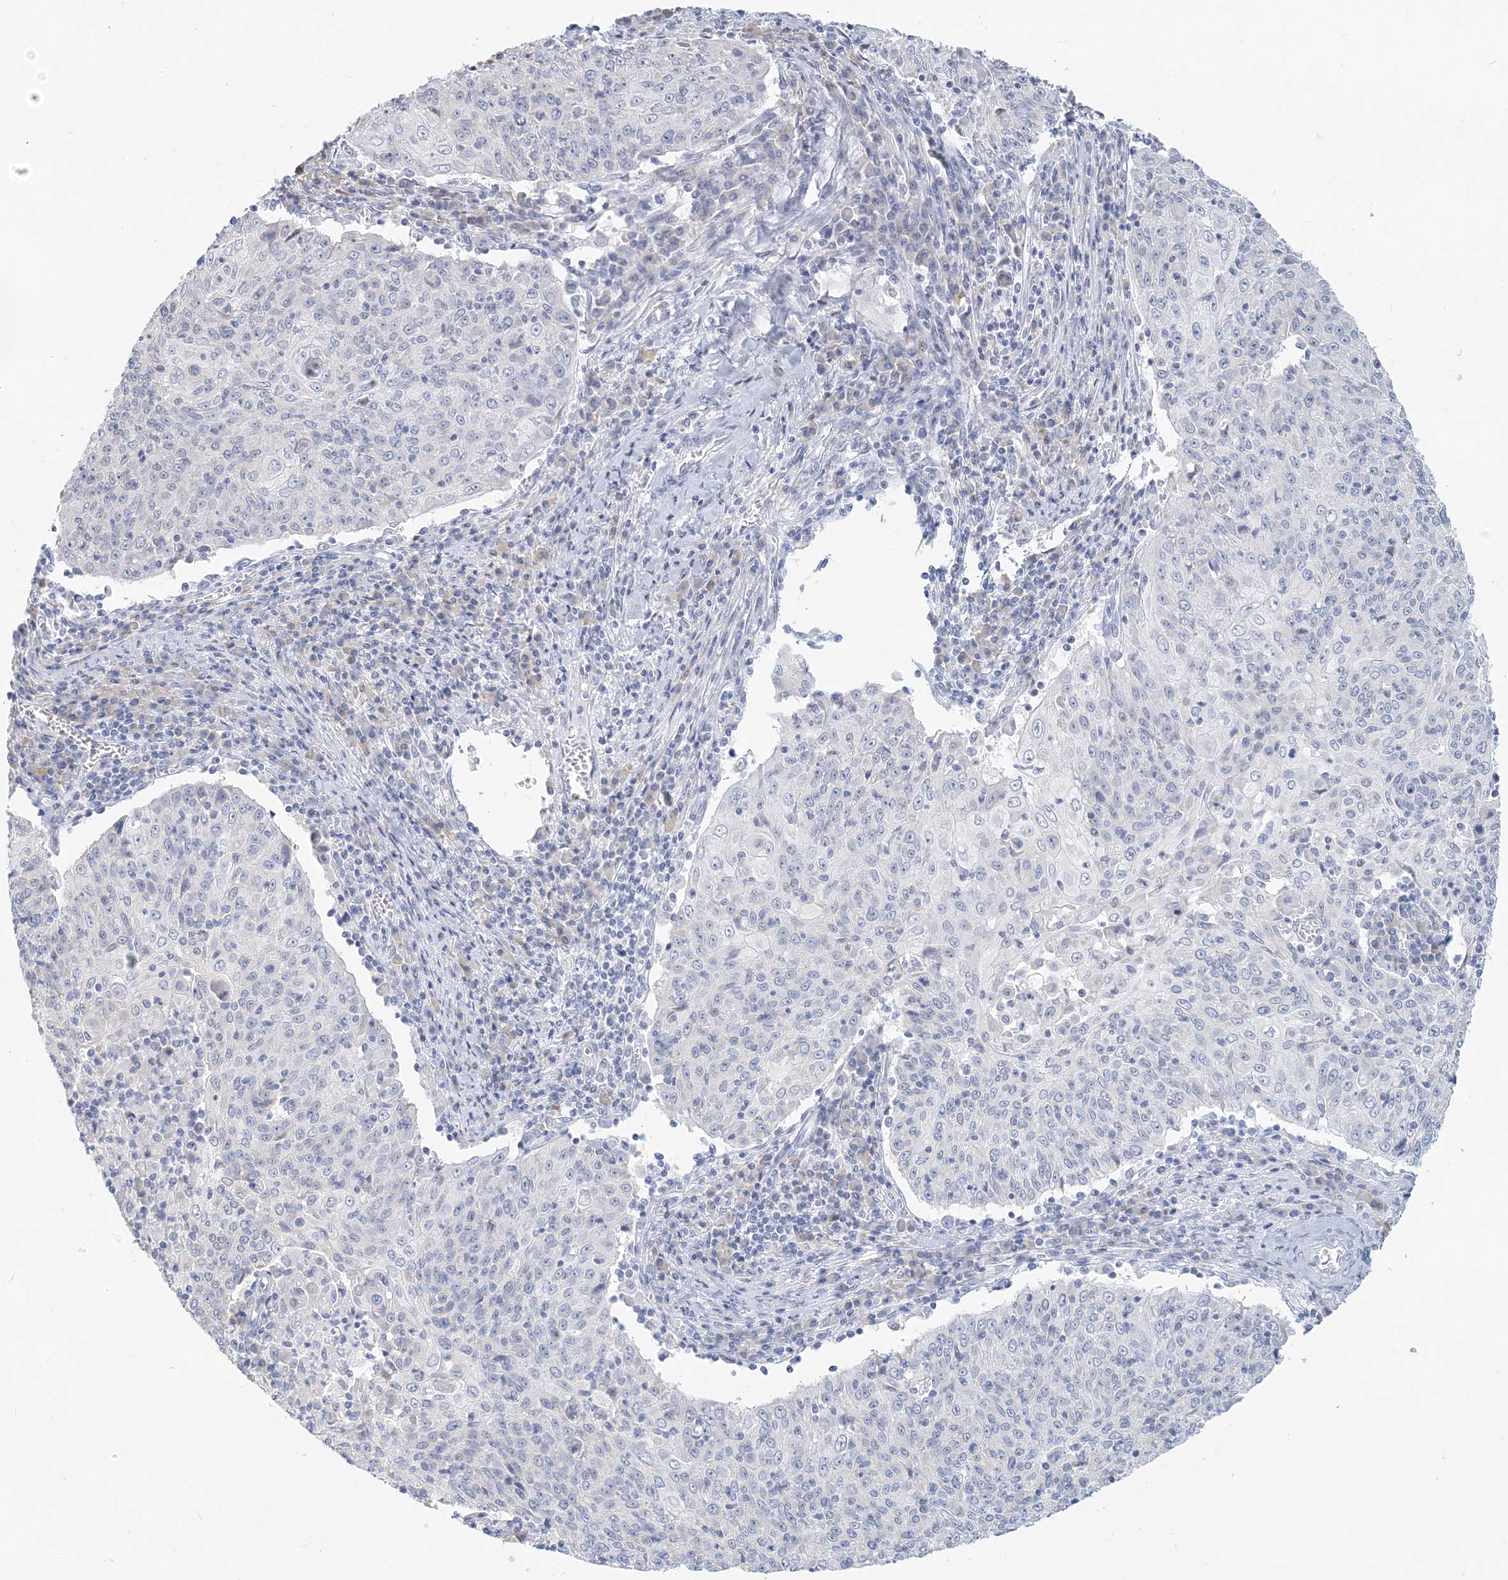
{"staining": {"intensity": "negative", "quantity": "none", "location": "none"}, "tissue": "cervical cancer", "cell_type": "Tumor cells", "image_type": "cancer", "snomed": [{"axis": "morphology", "description": "Squamous cell carcinoma, NOS"}, {"axis": "topography", "description": "Cervix"}], "caption": "Immunohistochemical staining of cervical cancer shows no significant expression in tumor cells. (Immunohistochemistry (ihc), brightfield microscopy, high magnification).", "gene": "CSN1S1", "patient": {"sex": "female", "age": 48}}